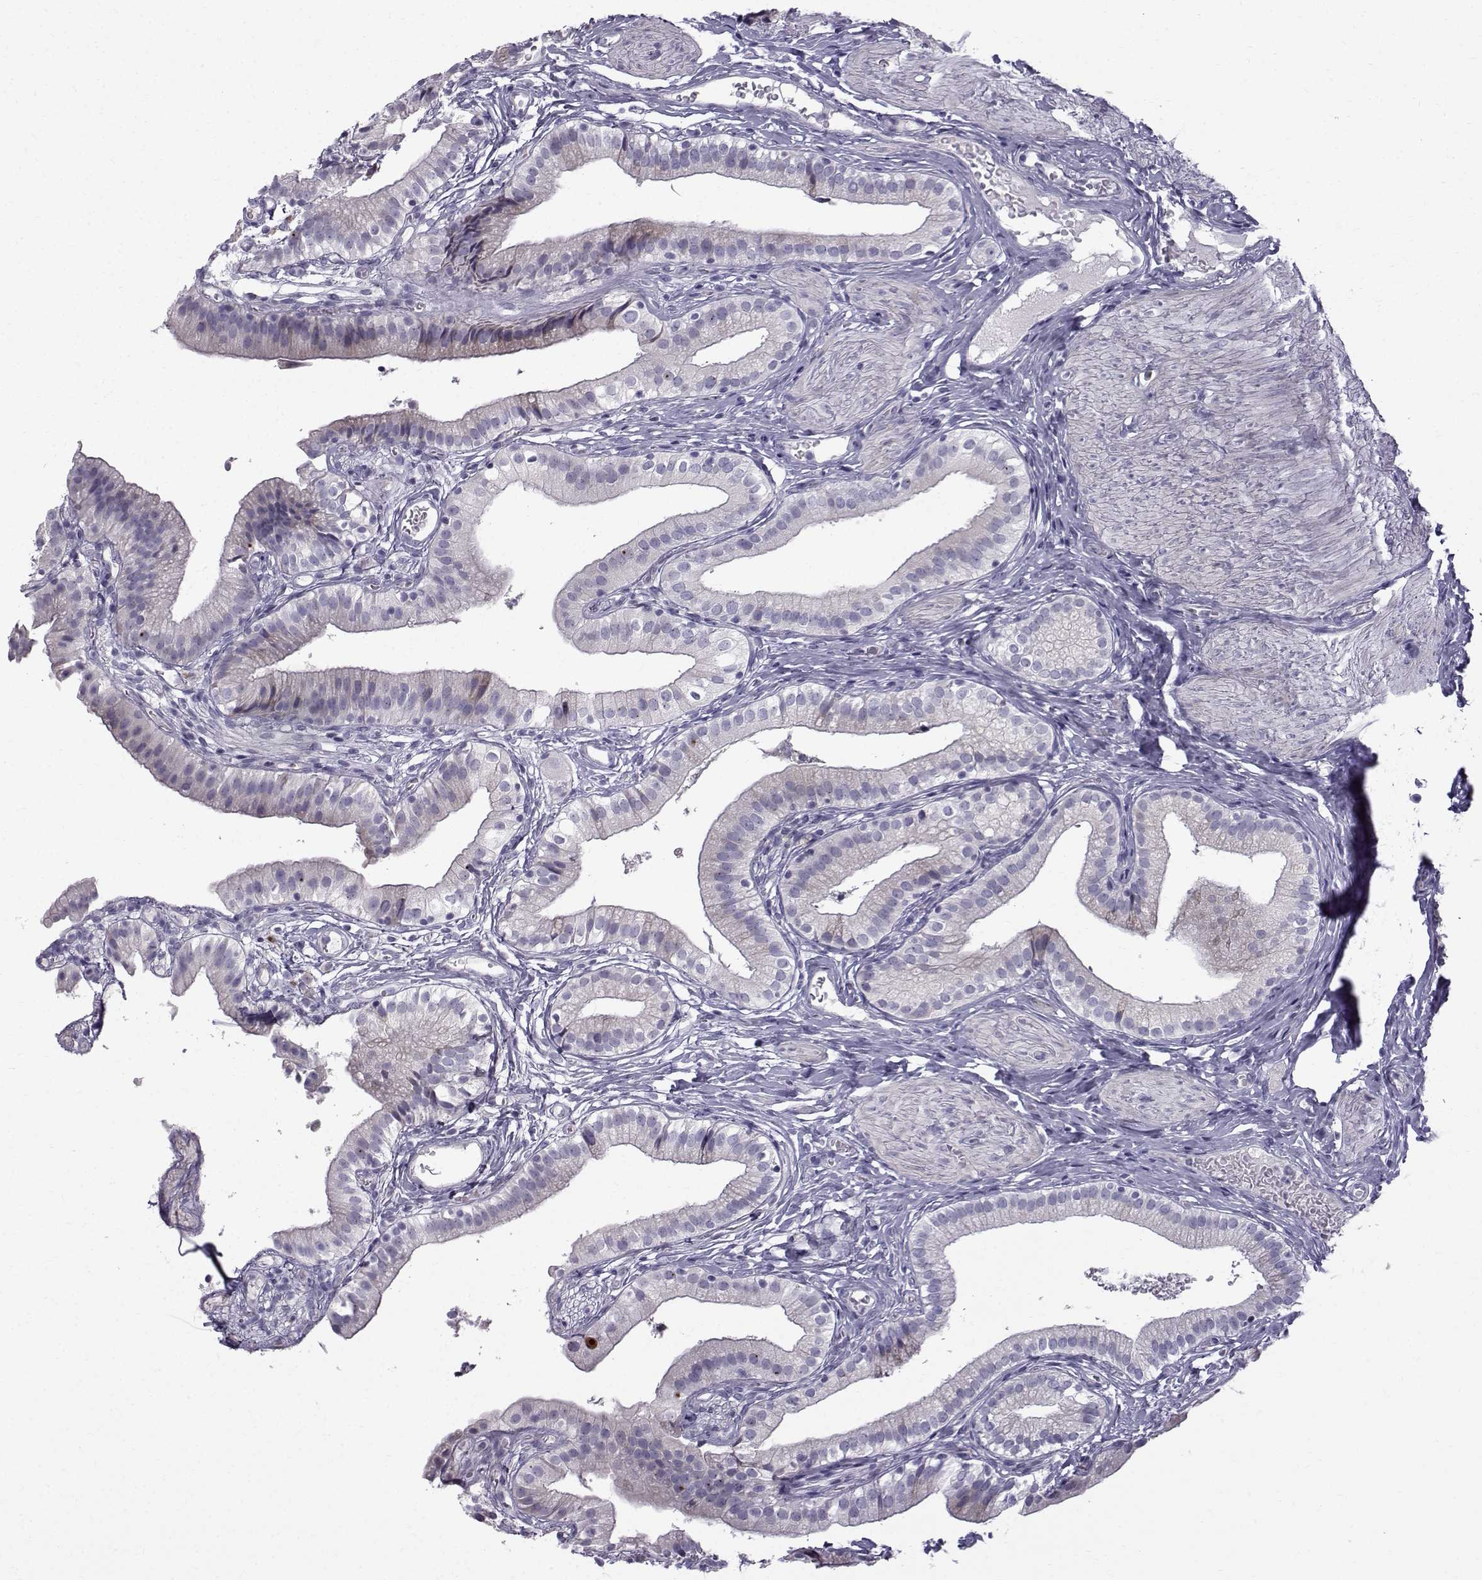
{"staining": {"intensity": "weak", "quantity": "25%-75%", "location": "cytoplasmic/membranous"}, "tissue": "gallbladder", "cell_type": "Glandular cells", "image_type": "normal", "snomed": [{"axis": "morphology", "description": "Normal tissue, NOS"}, {"axis": "topography", "description": "Gallbladder"}], "caption": "Unremarkable gallbladder demonstrates weak cytoplasmic/membranous staining in approximately 25%-75% of glandular cells, visualized by immunohistochemistry. (Stains: DAB in brown, nuclei in blue, Microscopy: brightfield microscopy at high magnification).", "gene": "ROPN1B", "patient": {"sex": "female", "age": 47}}